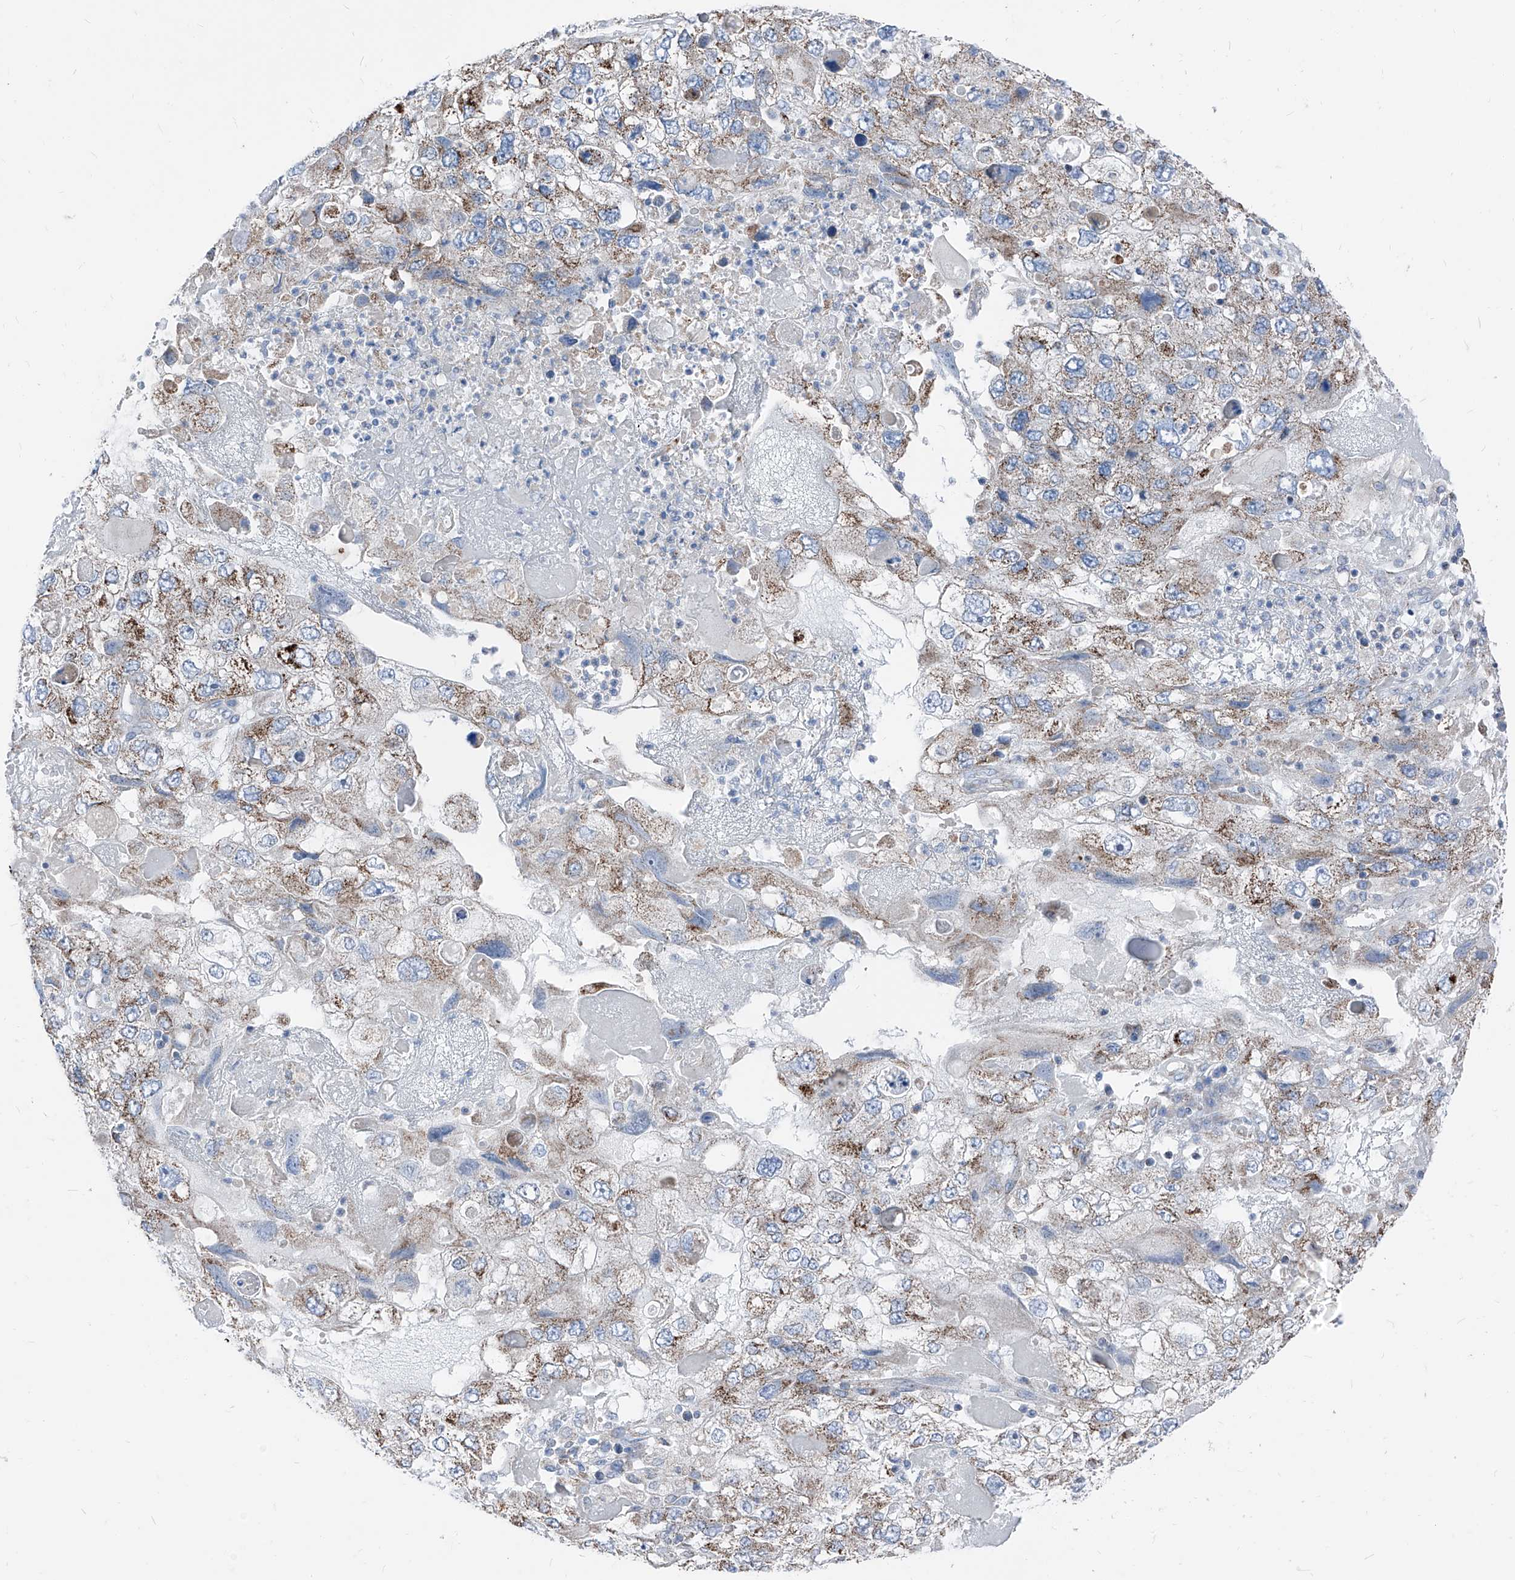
{"staining": {"intensity": "moderate", "quantity": "25%-75%", "location": "cytoplasmic/membranous"}, "tissue": "endometrial cancer", "cell_type": "Tumor cells", "image_type": "cancer", "snomed": [{"axis": "morphology", "description": "Adenocarcinoma, NOS"}, {"axis": "topography", "description": "Endometrium"}], "caption": "IHC of endometrial cancer shows medium levels of moderate cytoplasmic/membranous positivity in approximately 25%-75% of tumor cells. (IHC, brightfield microscopy, high magnification).", "gene": "AGPS", "patient": {"sex": "female", "age": 49}}